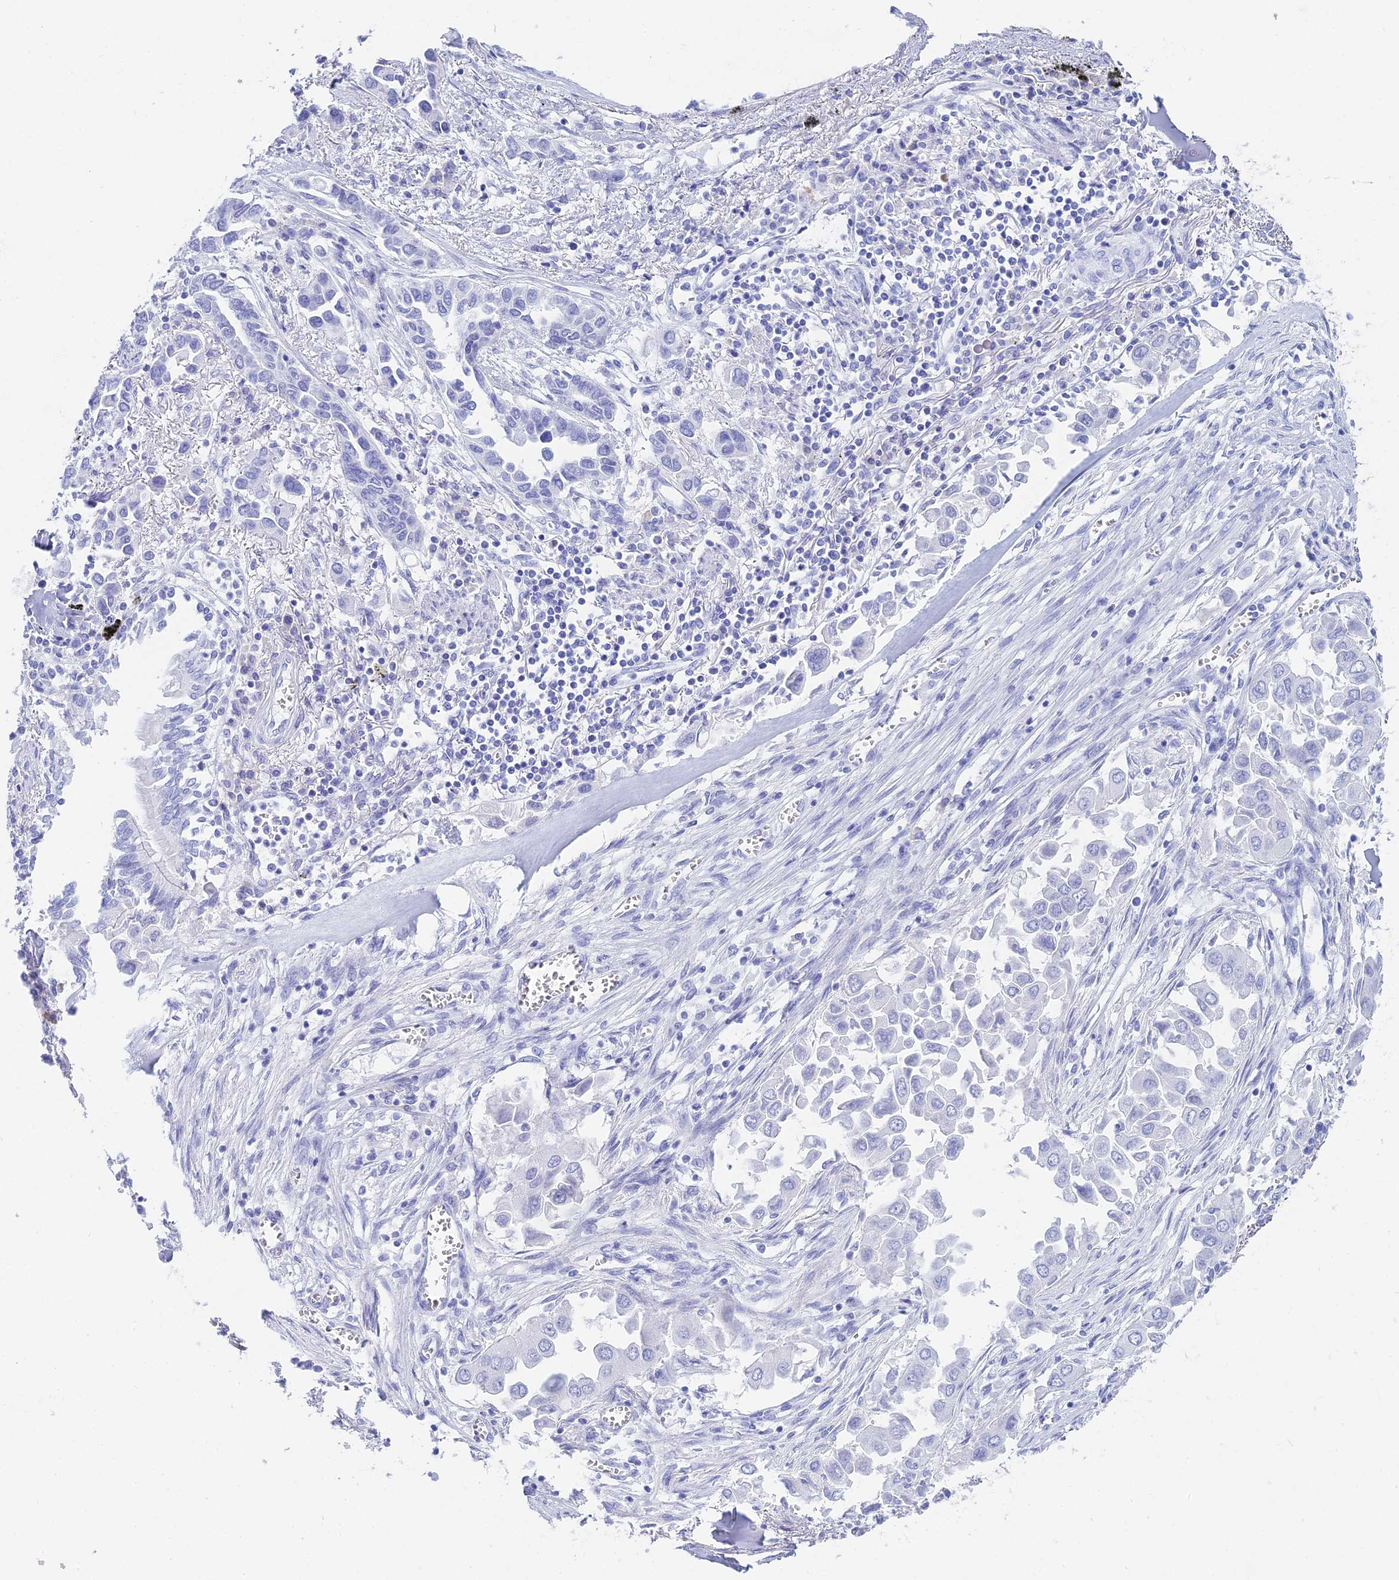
{"staining": {"intensity": "negative", "quantity": "none", "location": "none"}, "tissue": "lung cancer", "cell_type": "Tumor cells", "image_type": "cancer", "snomed": [{"axis": "morphology", "description": "Adenocarcinoma, NOS"}, {"axis": "topography", "description": "Lung"}], "caption": "High magnification brightfield microscopy of adenocarcinoma (lung) stained with DAB (brown) and counterstained with hematoxylin (blue): tumor cells show no significant staining. (Stains: DAB IHC with hematoxylin counter stain, Microscopy: brightfield microscopy at high magnification).", "gene": "CGB2", "patient": {"sex": "female", "age": 76}}